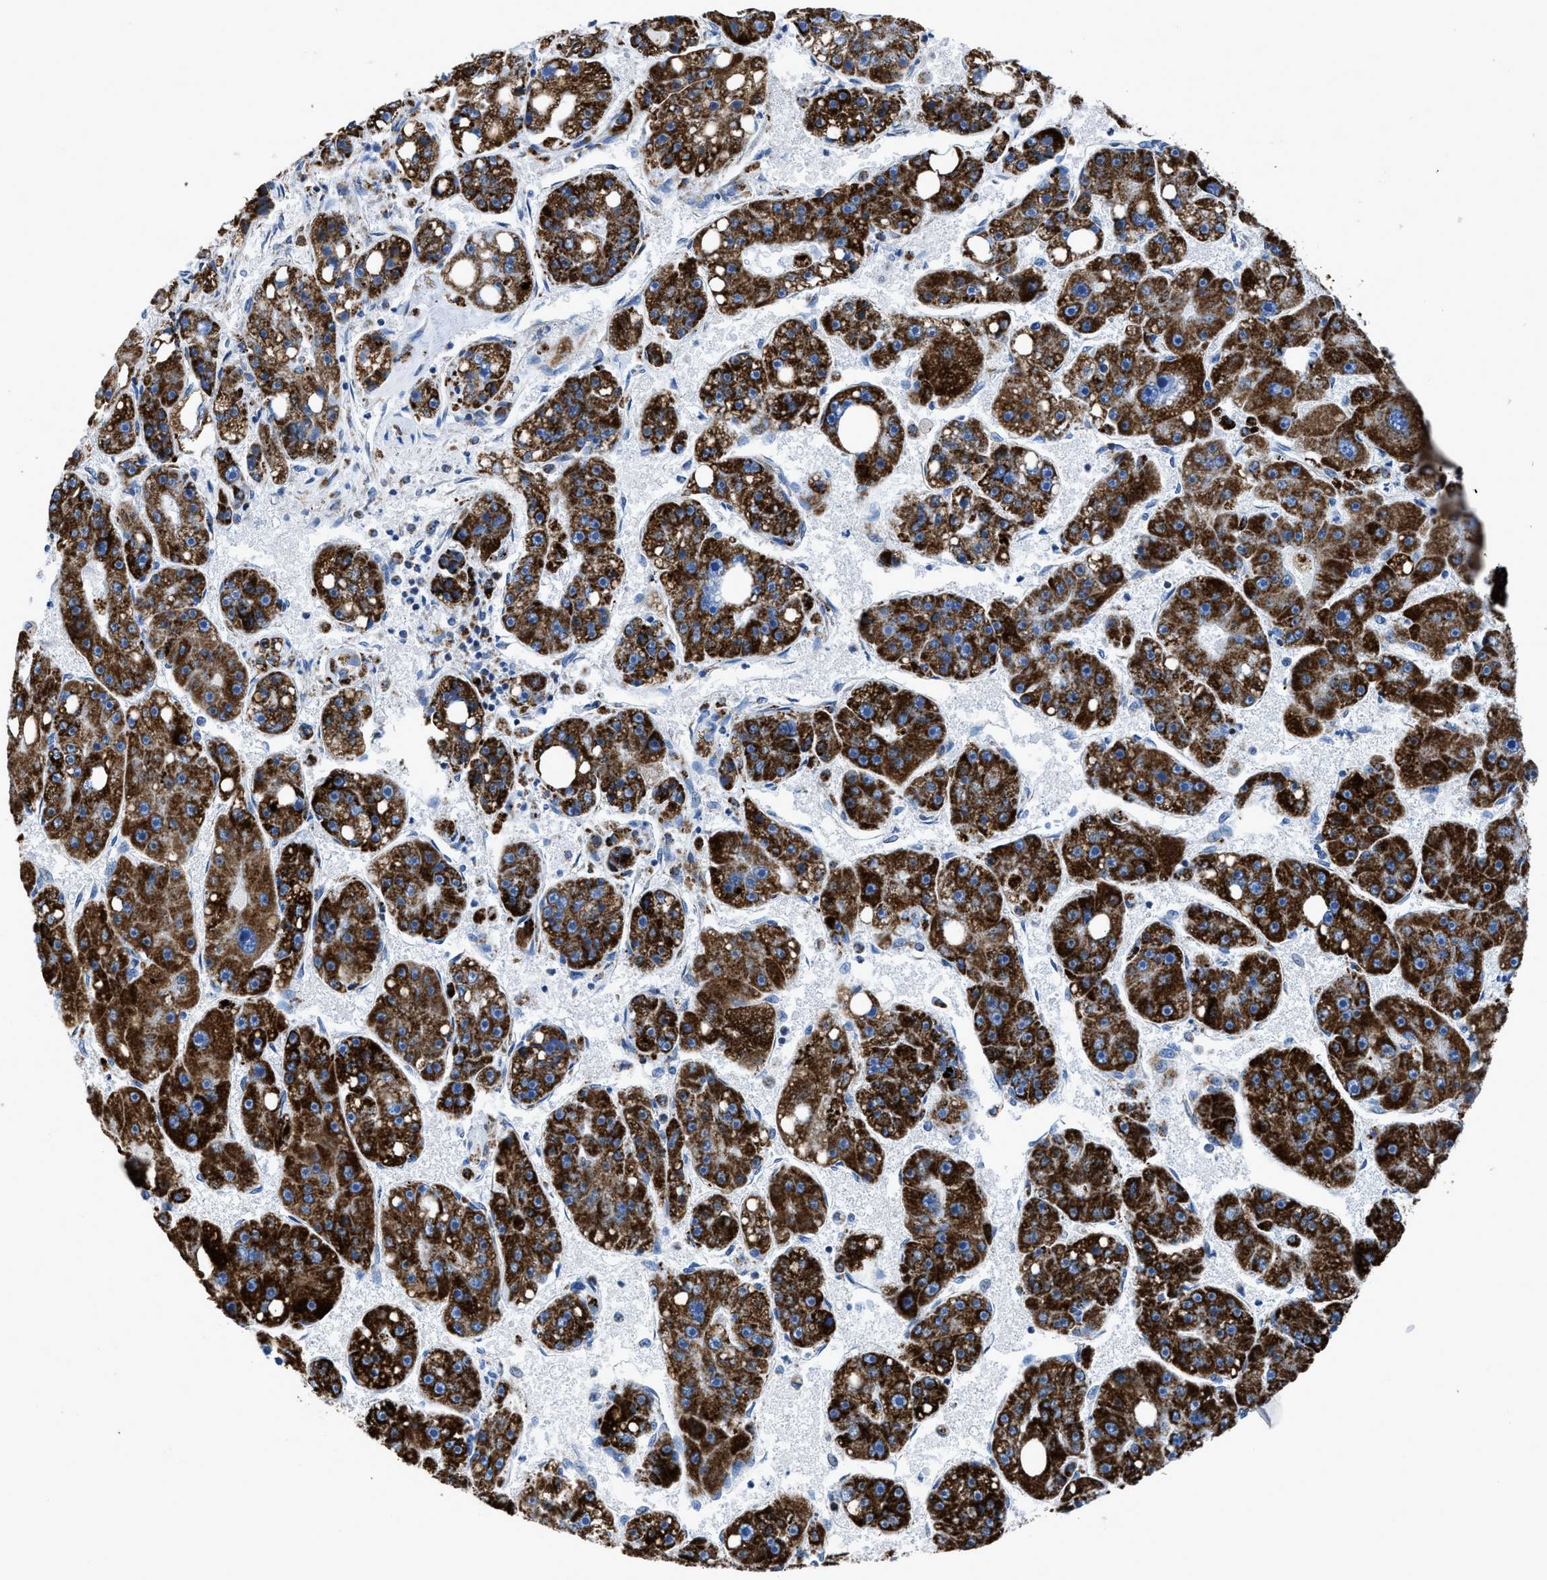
{"staining": {"intensity": "strong", "quantity": ">75%", "location": "cytoplasmic/membranous"}, "tissue": "liver cancer", "cell_type": "Tumor cells", "image_type": "cancer", "snomed": [{"axis": "morphology", "description": "Carcinoma, Hepatocellular, NOS"}, {"axis": "topography", "description": "Liver"}], "caption": "Protein staining displays strong cytoplasmic/membranous staining in about >75% of tumor cells in liver hepatocellular carcinoma.", "gene": "ZDHHC3", "patient": {"sex": "female", "age": 61}}